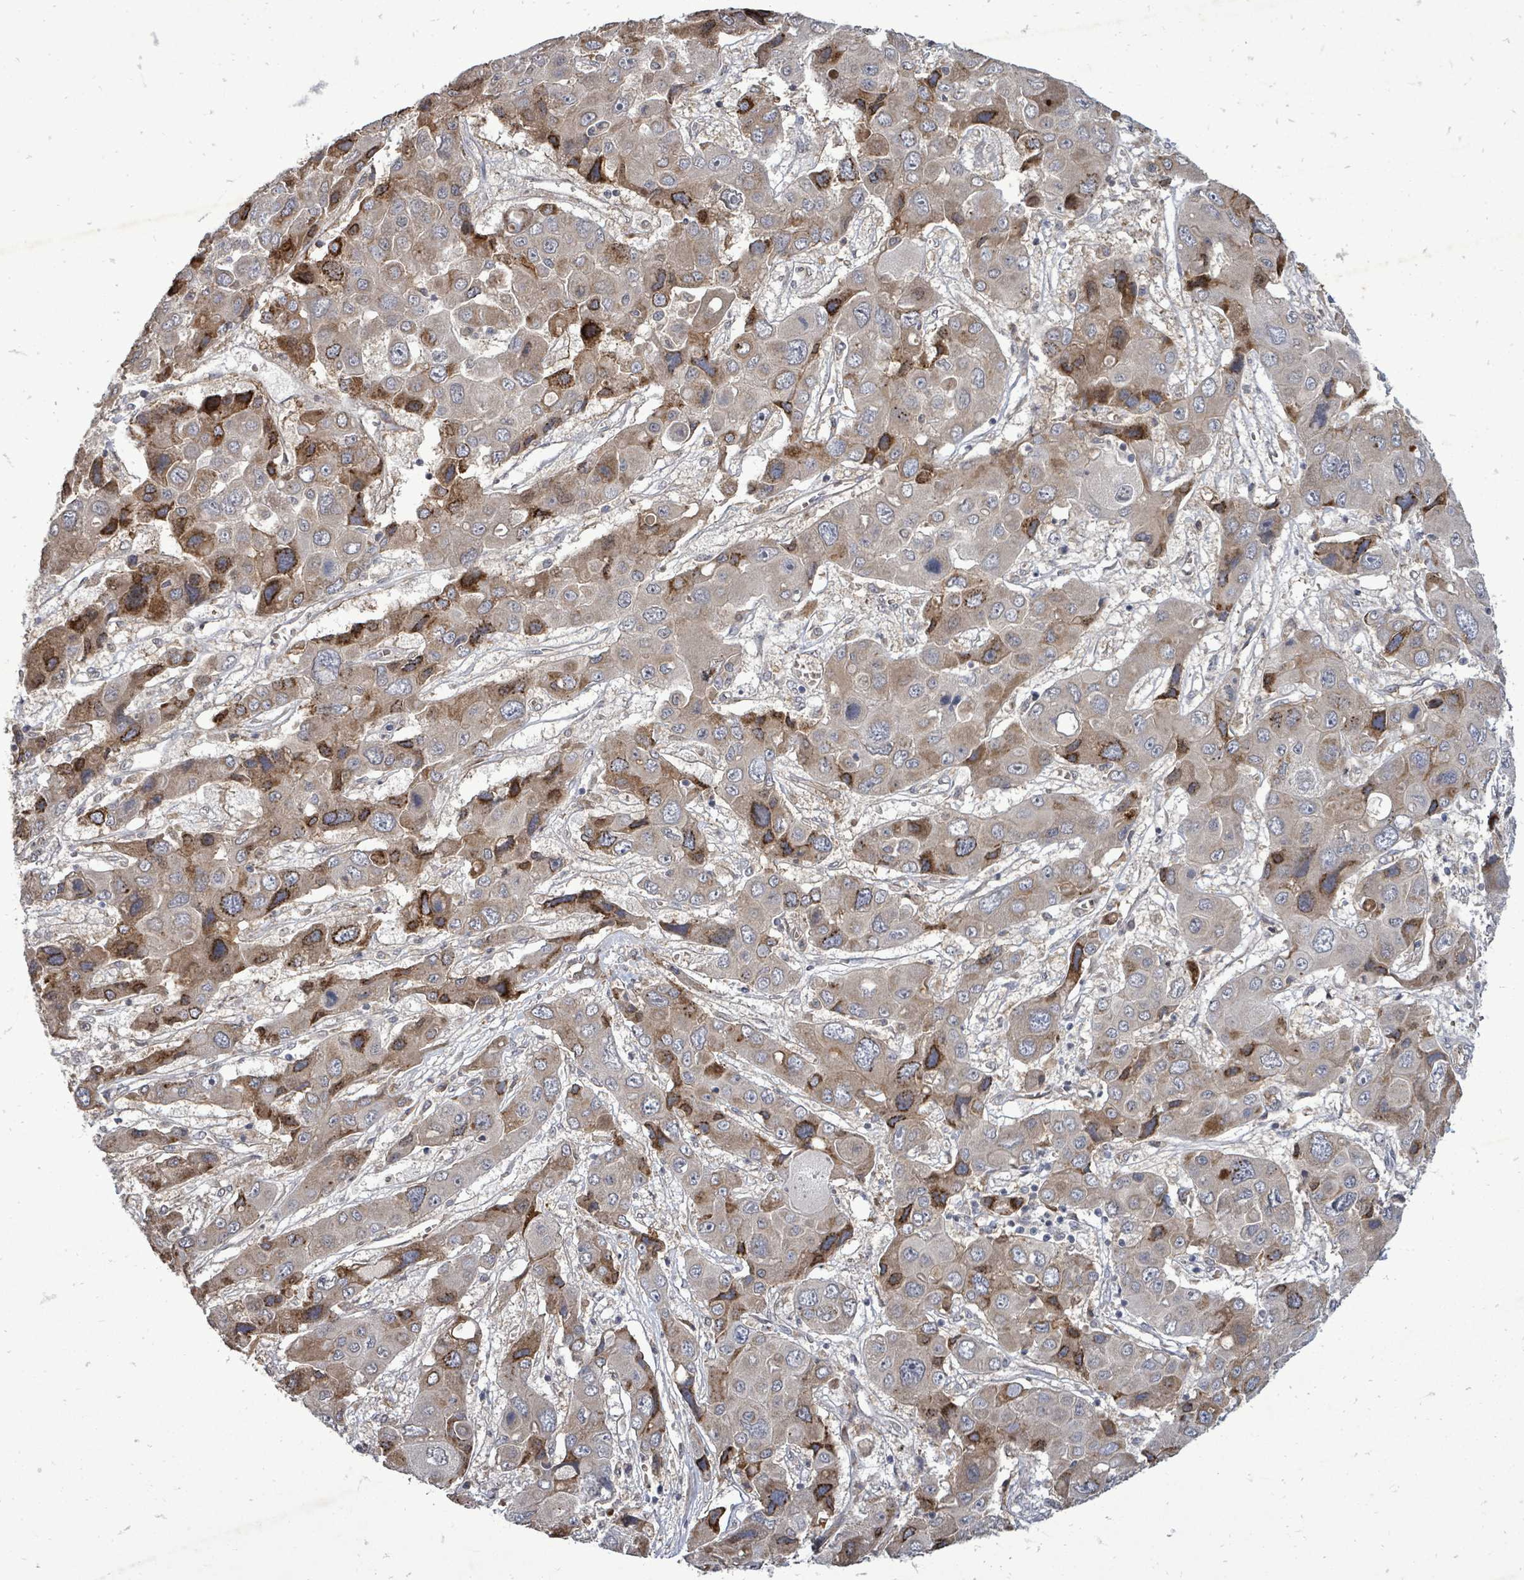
{"staining": {"intensity": "strong", "quantity": "<25%", "location": "cytoplasmic/membranous"}, "tissue": "liver cancer", "cell_type": "Tumor cells", "image_type": "cancer", "snomed": [{"axis": "morphology", "description": "Cholangiocarcinoma"}, {"axis": "topography", "description": "Liver"}], "caption": "Immunohistochemistry (IHC) staining of liver cancer, which reveals medium levels of strong cytoplasmic/membranous expression in approximately <25% of tumor cells indicating strong cytoplasmic/membranous protein positivity. The staining was performed using DAB (brown) for protein detection and nuclei were counterstained in hematoxylin (blue).", "gene": "RALGAPB", "patient": {"sex": "male", "age": 67}}